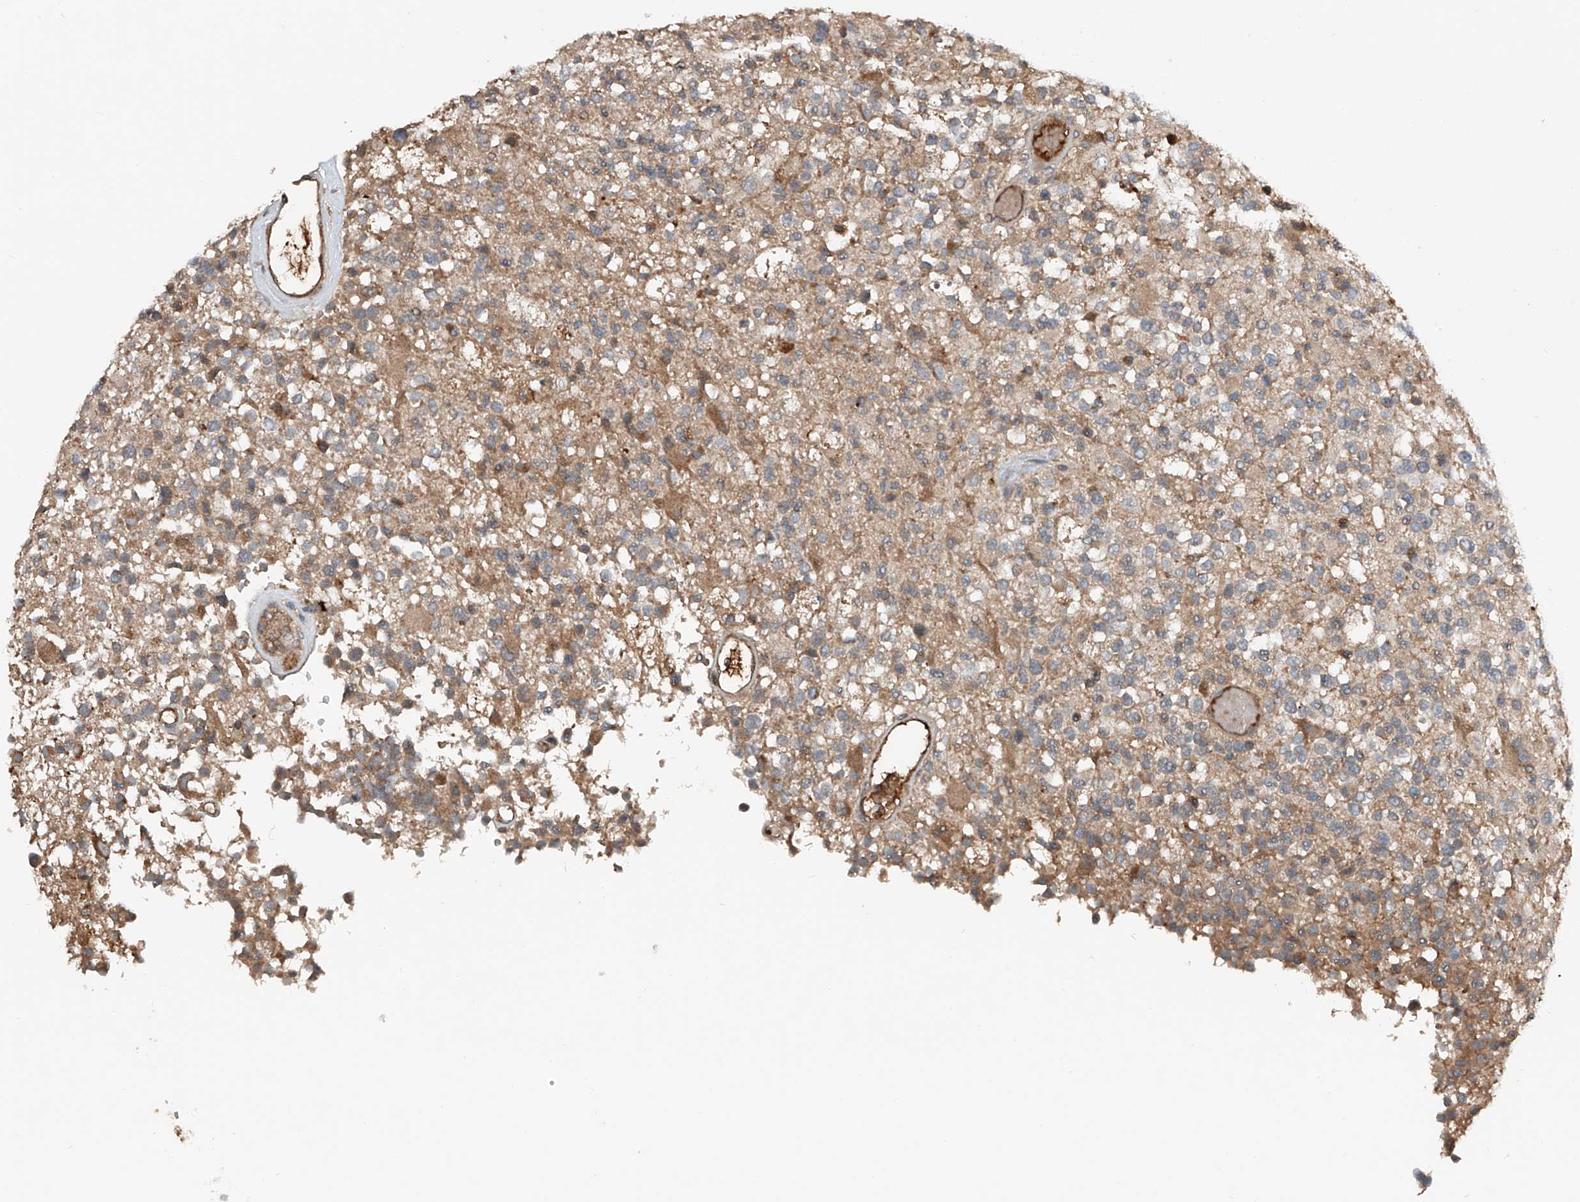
{"staining": {"intensity": "weak", "quantity": ">75%", "location": "cytoplasmic/membranous"}, "tissue": "glioma", "cell_type": "Tumor cells", "image_type": "cancer", "snomed": [{"axis": "morphology", "description": "Glioma, malignant, High grade"}, {"axis": "morphology", "description": "Glioblastoma, NOS"}, {"axis": "topography", "description": "Brain"}], "caption": "This is a histology image of IHC staining of glioblastoma, which shows weak positivity in the cytoplasmic/membranous of tumor cells.", "gene": "ADAM23", "patient": {"sex": "male", "age": 60}}